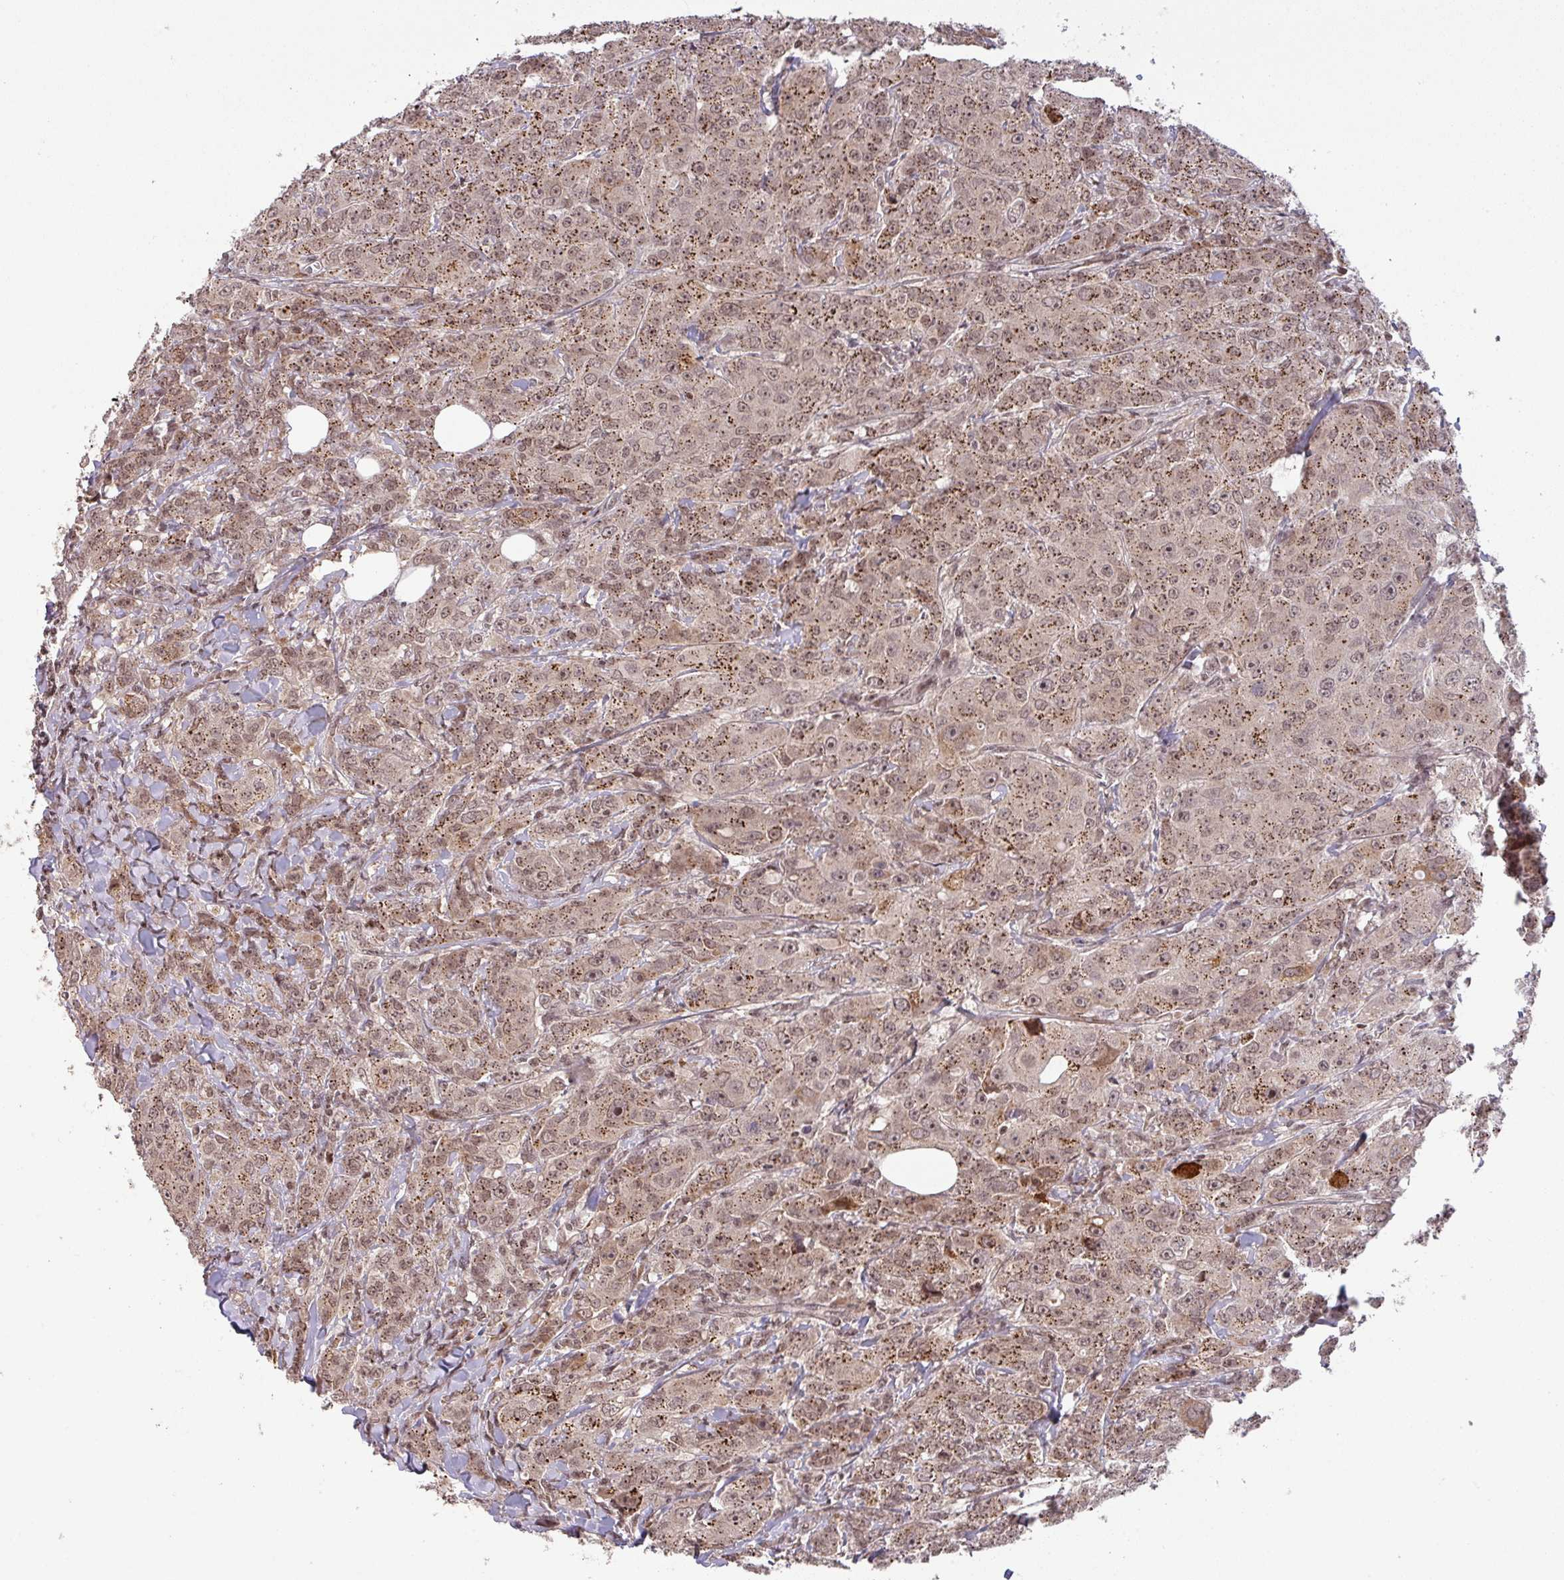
{"staining": {"intensity": "moderate", "quantity": ">75%", "location": "cytoplasmic/membranous,nuclear"}, "tissue": "breast cancer", "cell_type": "Tumor cells", "image_type": "cancer", "snomed": [{"axis": "morphology", "description": "Duct carcinoma"}, {"axis": "topography", "description": "Breast"}], "caption": "Breast cancer stained with a brown dye exhibits moderate cytoplasmic/membranous and nuclear positive expression in approximately >75% of tumor cells.", "gene": "ZBTB14", "patient": {"sex": "female", "age": 43}}